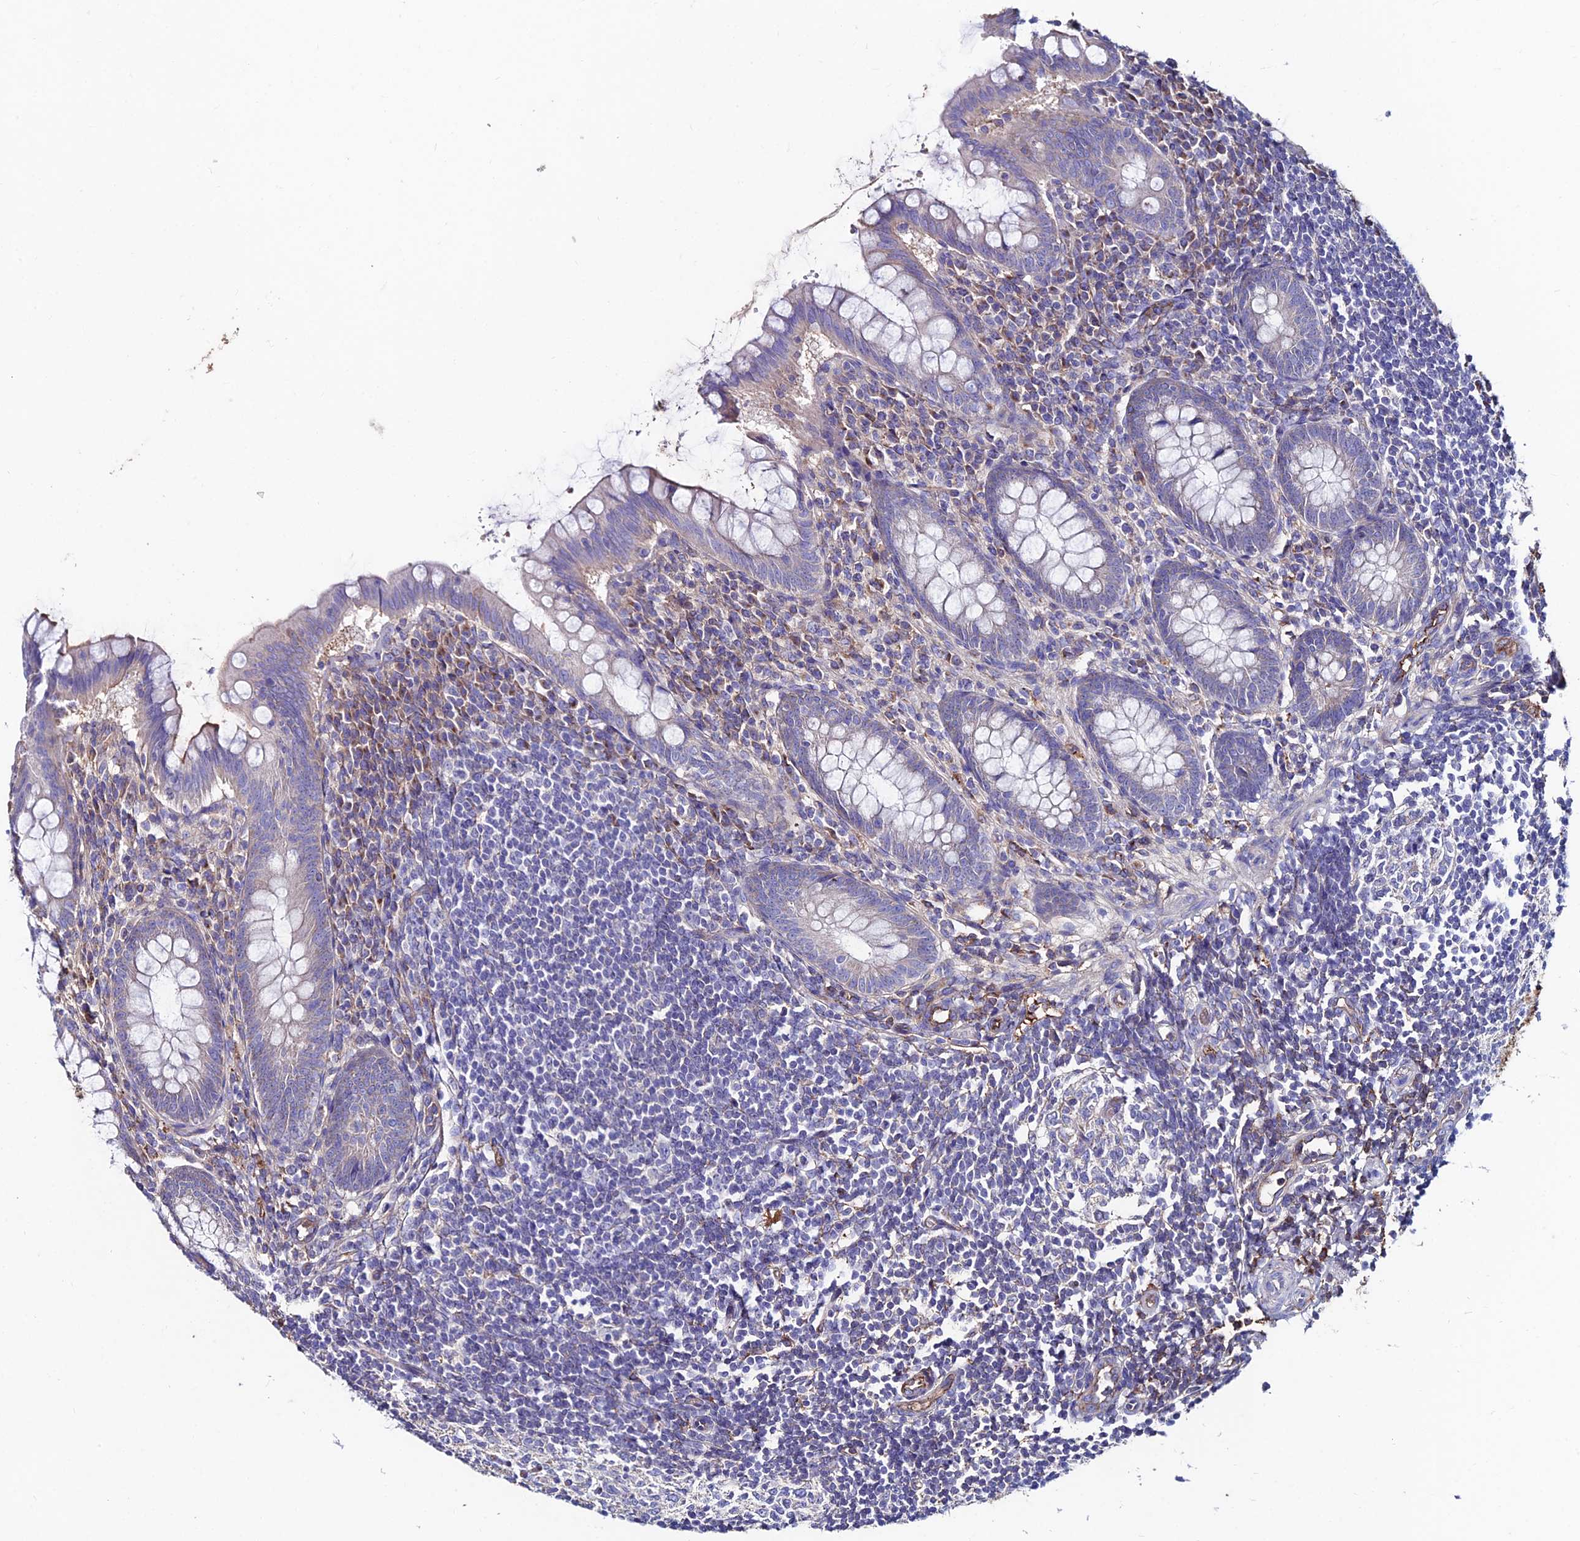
{"staining": {"intensity": "moderate", "quantity": "<25%", "location": "cytoplasmic/membranous"}, "tissue": "appendix", "cell_type": "Glandular cells", "image_type": "normal", "snomed": [{"axis": "morphology", "description": "Normal tissue, NOS"}, {"axis": "topography", "description": "Appendix"}], "caption": "Brown immunohistochemical staining in benign appendix demonstrates moderate cytoplasmic/membranous expression in about <25% of glandular cells.", "gene": "SLC25A16", "patient": {"sex": "female", "age": 33}}